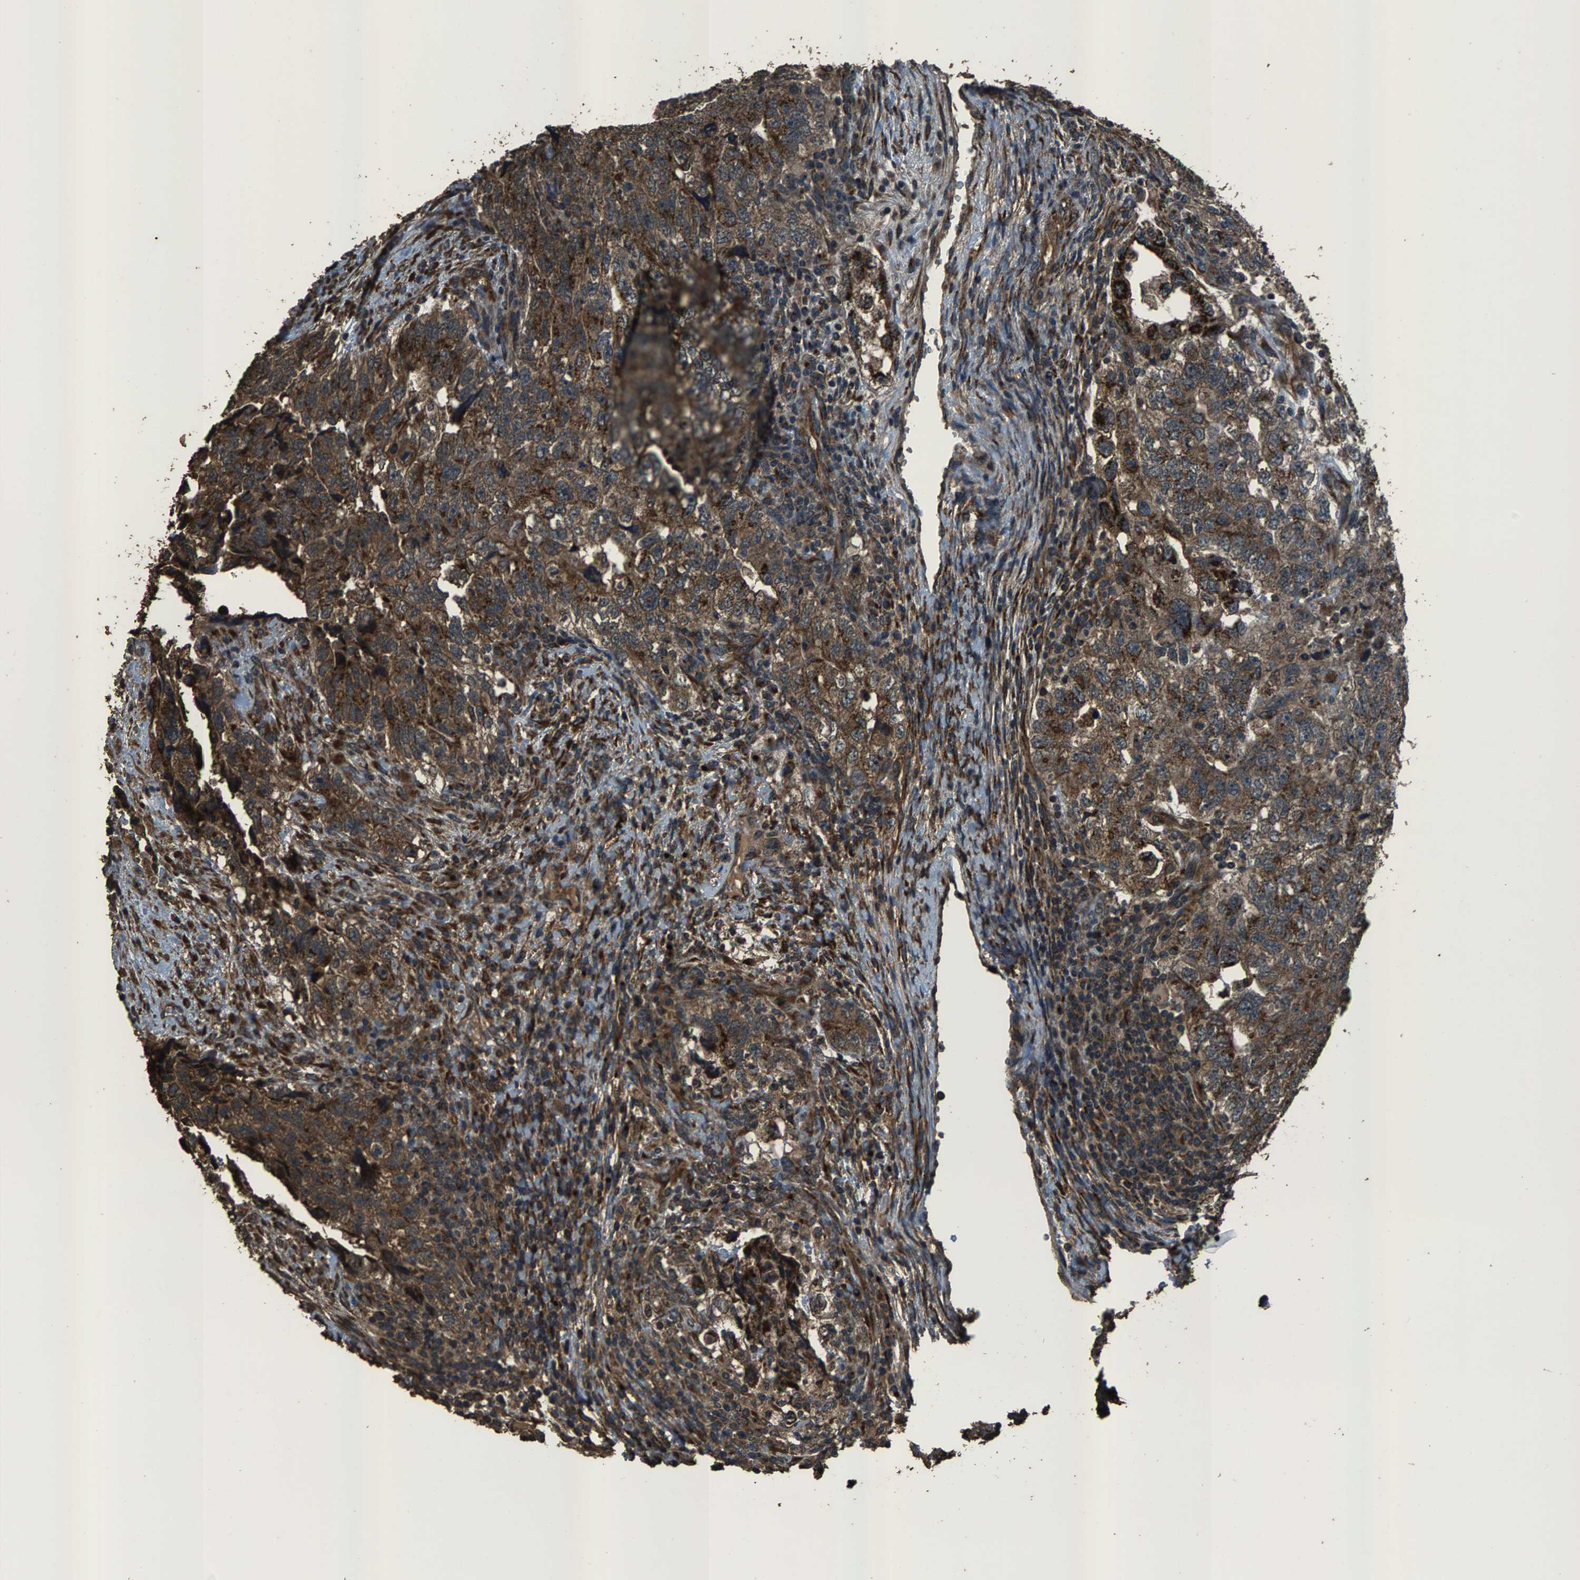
{"staining": {"intensity": "strong", "quantity": "<25%", "location": "cytoplasmic/membranous"}, "tissue": "testis cancer", "cell_type": "Tumor cells", "image_type": "cancer", "snomed": [{"axis": "morphology", "description": "Carcinoma, Embryonal, NOS"}, {"axis": "topography", "description": "Testis"}], "caption": "An image of human testis embryonal carcinoma stained for a protein shows strong cytoplasmic/membranous brown staining in tumor cells.", "gene": "SLC38A10", "patient": {"sex": "male", "age": 36}}